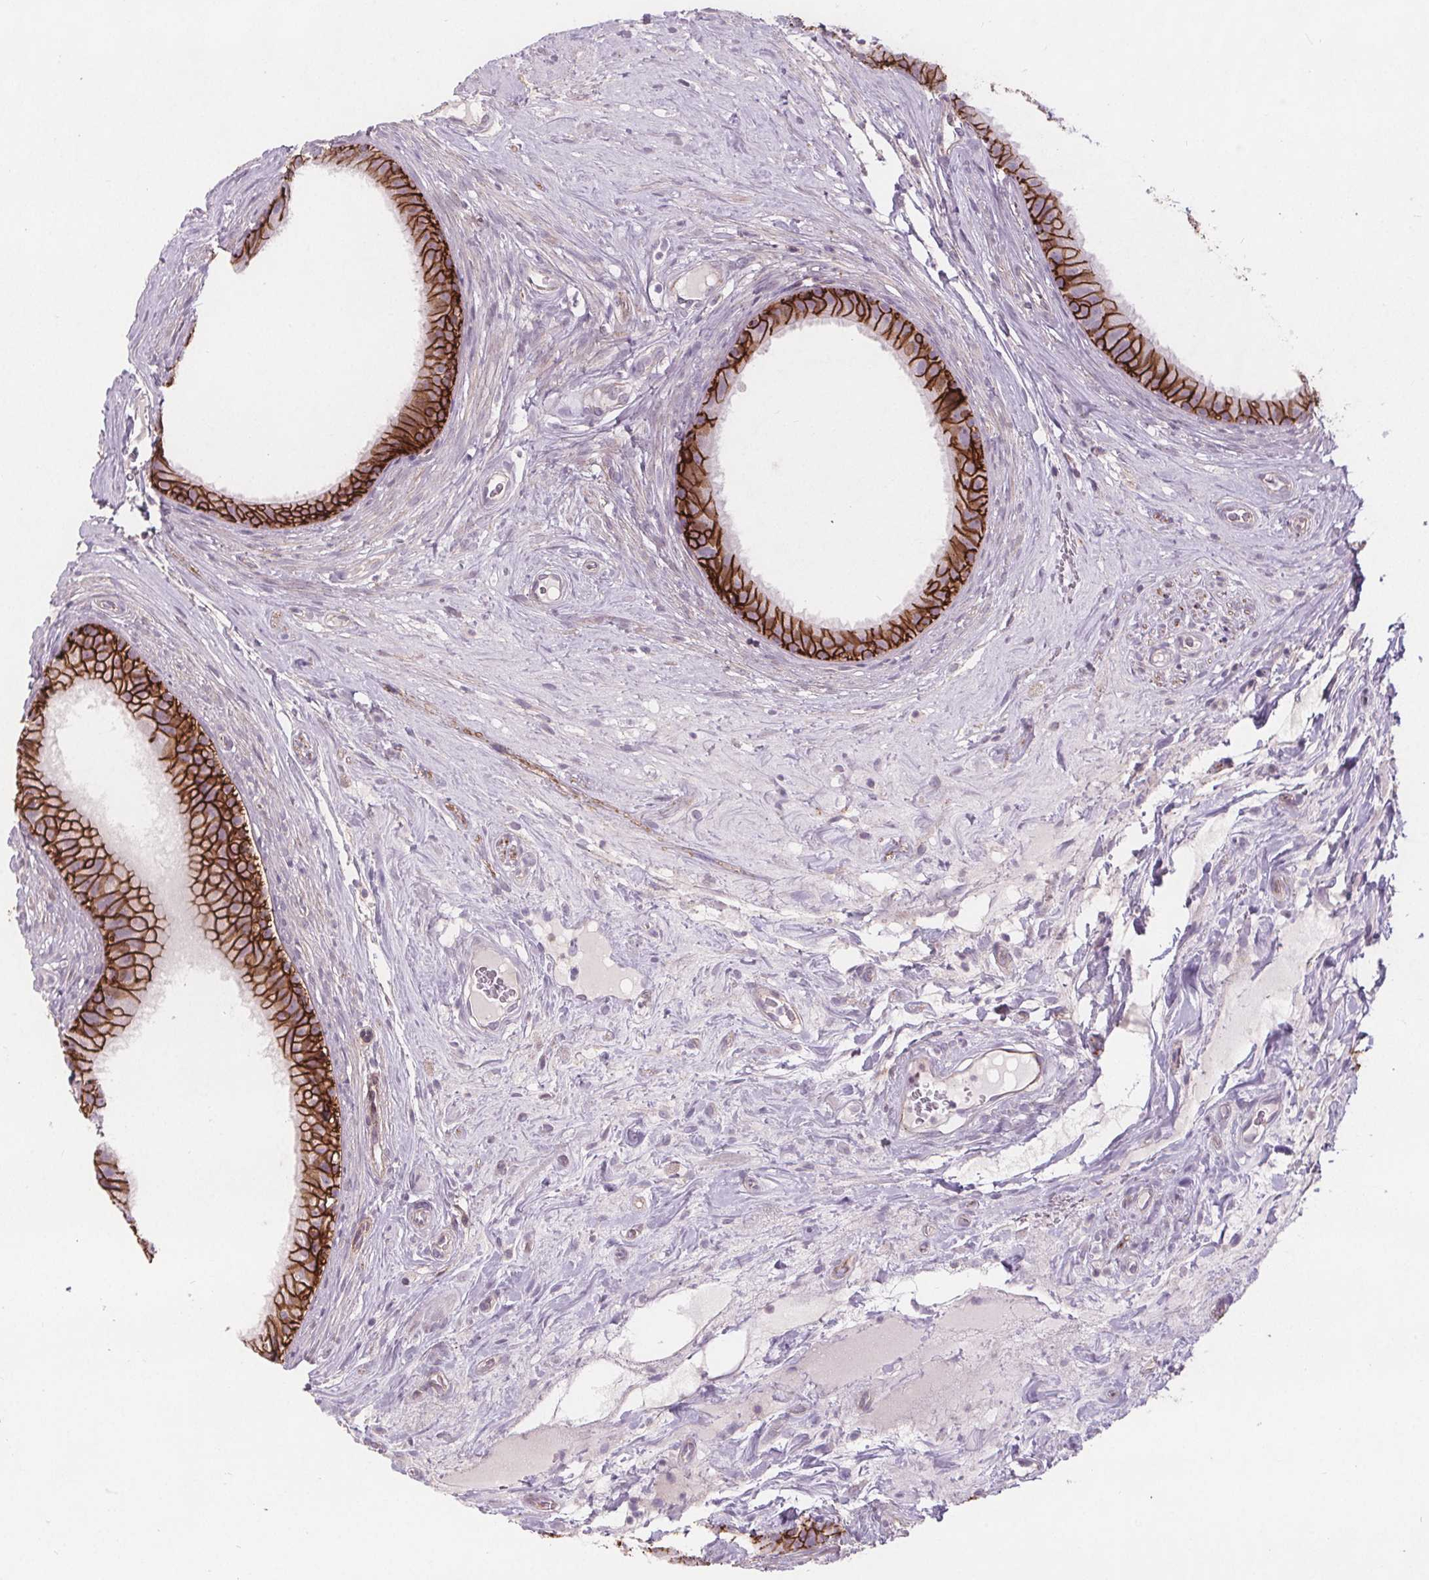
{"staining": {"intensity": "strong", "quantity": ">75%", "location": "cytoplasmic/membranous"}, "tissue": "epididymis", "cell_type": "Glandular cells", "image_type": "normal", "snomed": [{"axis": "morphology", "description": "Normal tissue, NOS"}, {"axis": "topography", "description": "Epididymis"}], "caption": "DAB (3,3'-diaminobenzidine) immunohistochemical staining of unremarkable human epididymis shows strong cytoplasmic/membranous protein staining in about >75% of glandular cells.", "gene": "ATP1A1", "patient": {"sex": "male", "age": 59}}